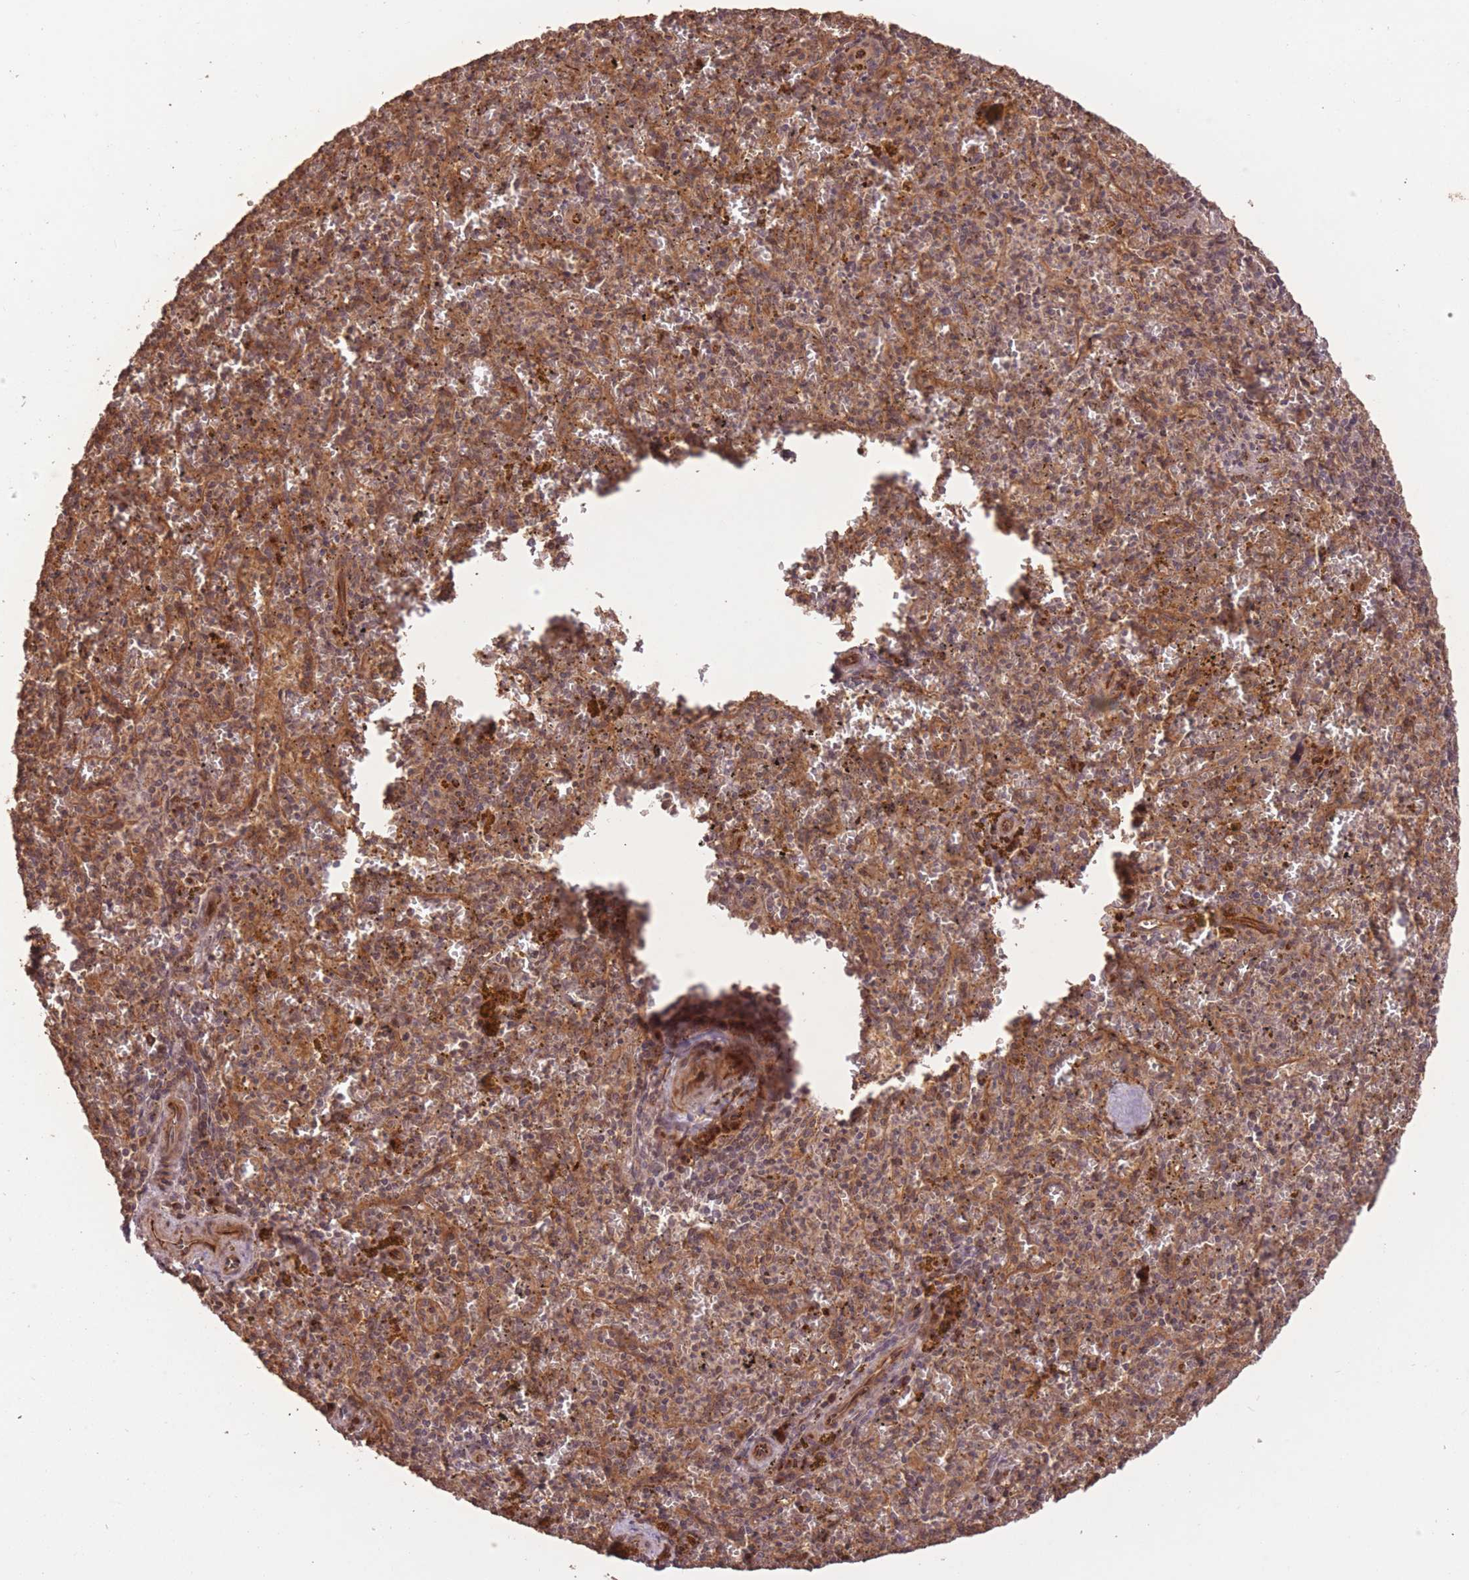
{"staining": {"intensity": "weak", "quantity": "25%-75%", "location": "cytoplasmic/membranous"}, "tissue": "spleen", "cell_type": "Cells in red pulp", "image_type": "normal", "snomed": [{"axis": "morphology", "description": "Normal tissue, NOS"}, {"axis": "topography", "description": "Spleen"}], "caption": "This is an image of IHC staining of unremarkable spleen, which shows weak staining in the cytoplasmic/membranous of cells in red pulp.", "gene": "ERBB3", "patient": {"sex": "male", "age": 57}}